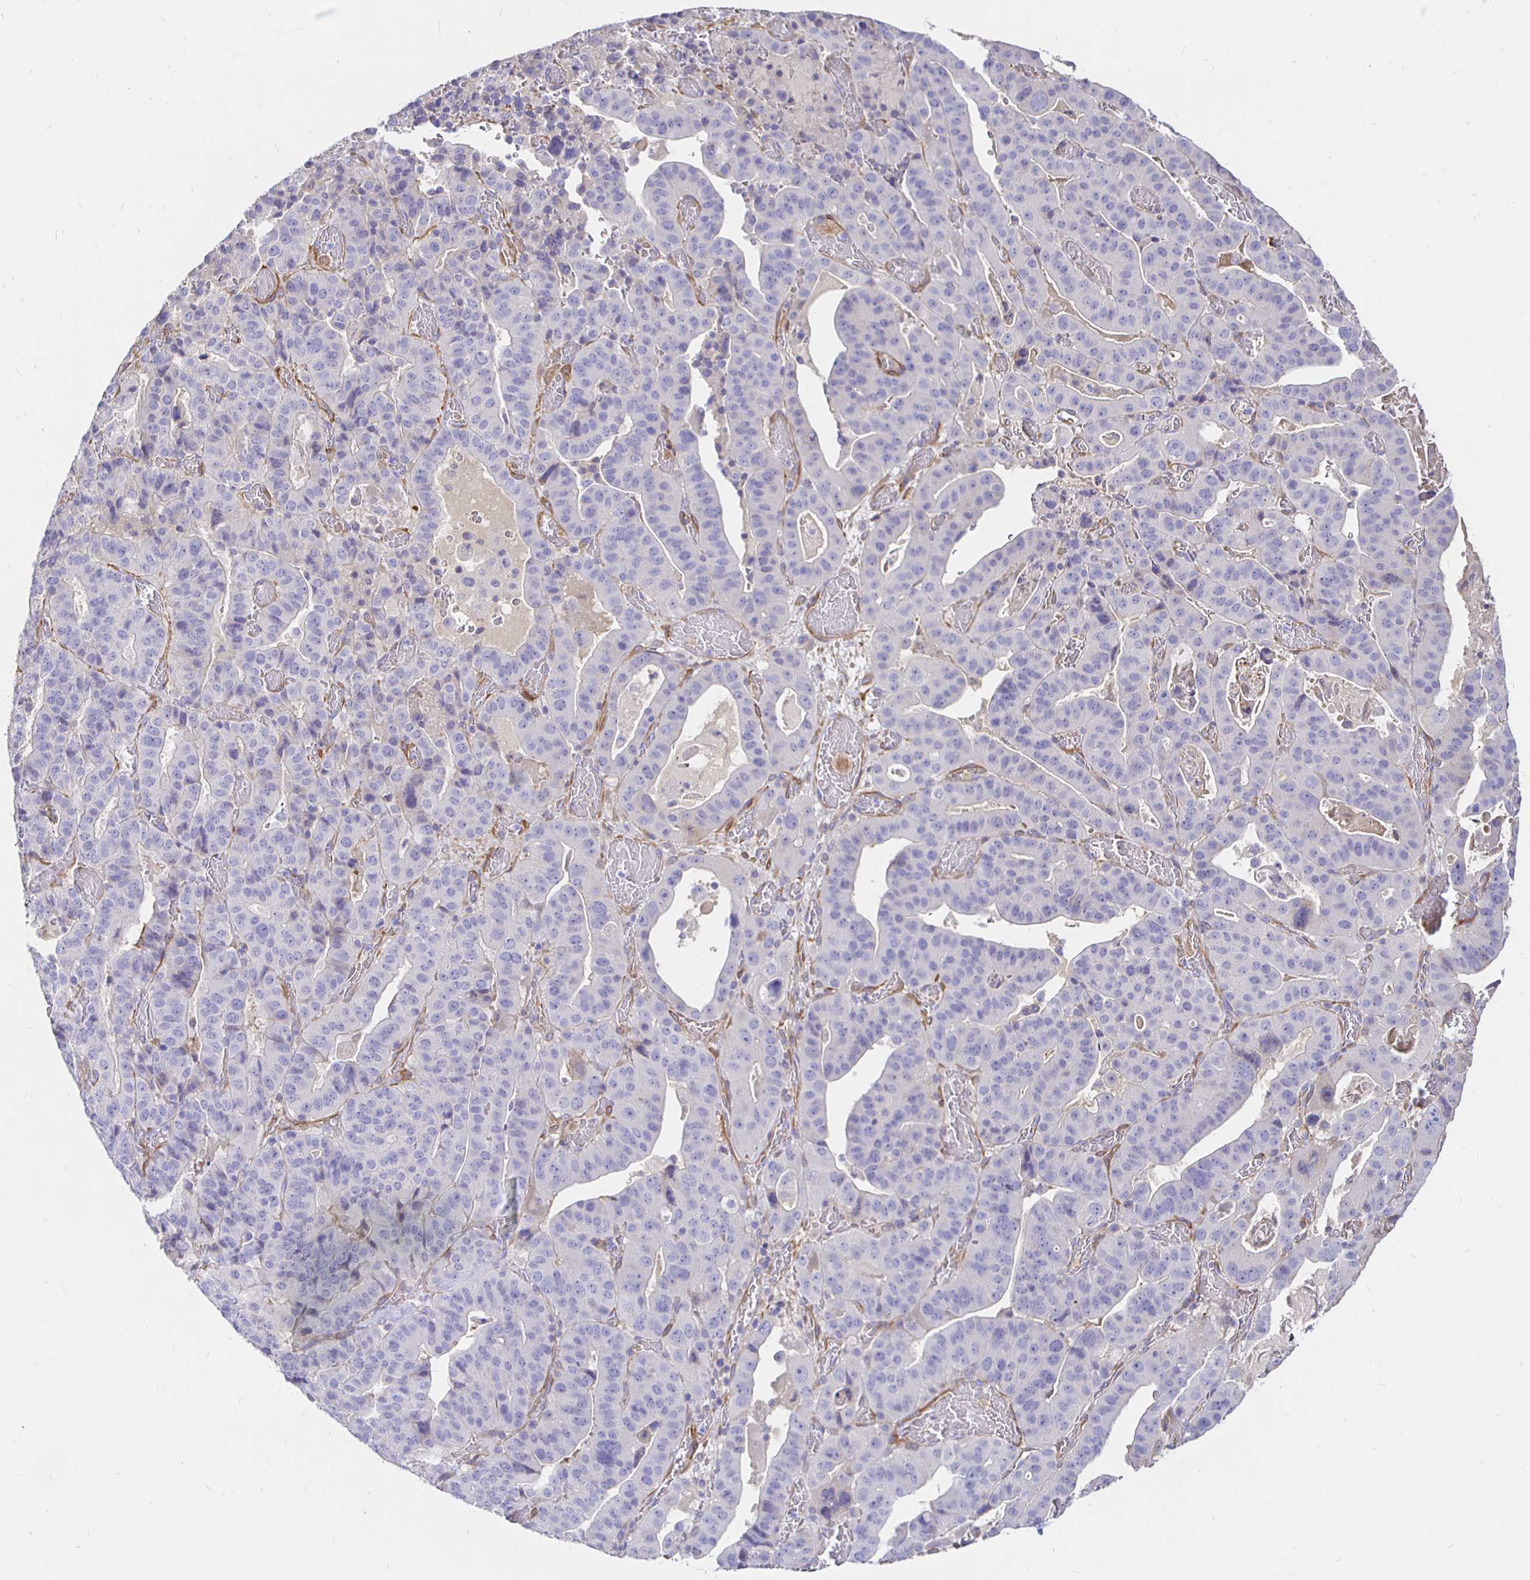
{"staining": {"intensity": "negative", "quantity": "none", "location": "none"}, "tissue": "stomach cancer", "cell_type": "Tumor cells", "image_type": "cancer", "snomed": [{"axis": "morphology", "description": "Adenocarcinoma, NOS"}, {"axis": "topography", "description": "Stomach"}], "caption": "A high-resolution micrograph shows immunohistochemistry (IHC) staining of stomach cancer, which shows no significant positivity in tumor cells. (Brightfield microscopy of DAB (3,3'-diaminobenzidine) IHC at high magnification).", "gene": "PALM2AKAP2", "patient": {"sex": "male", "age": 48}}